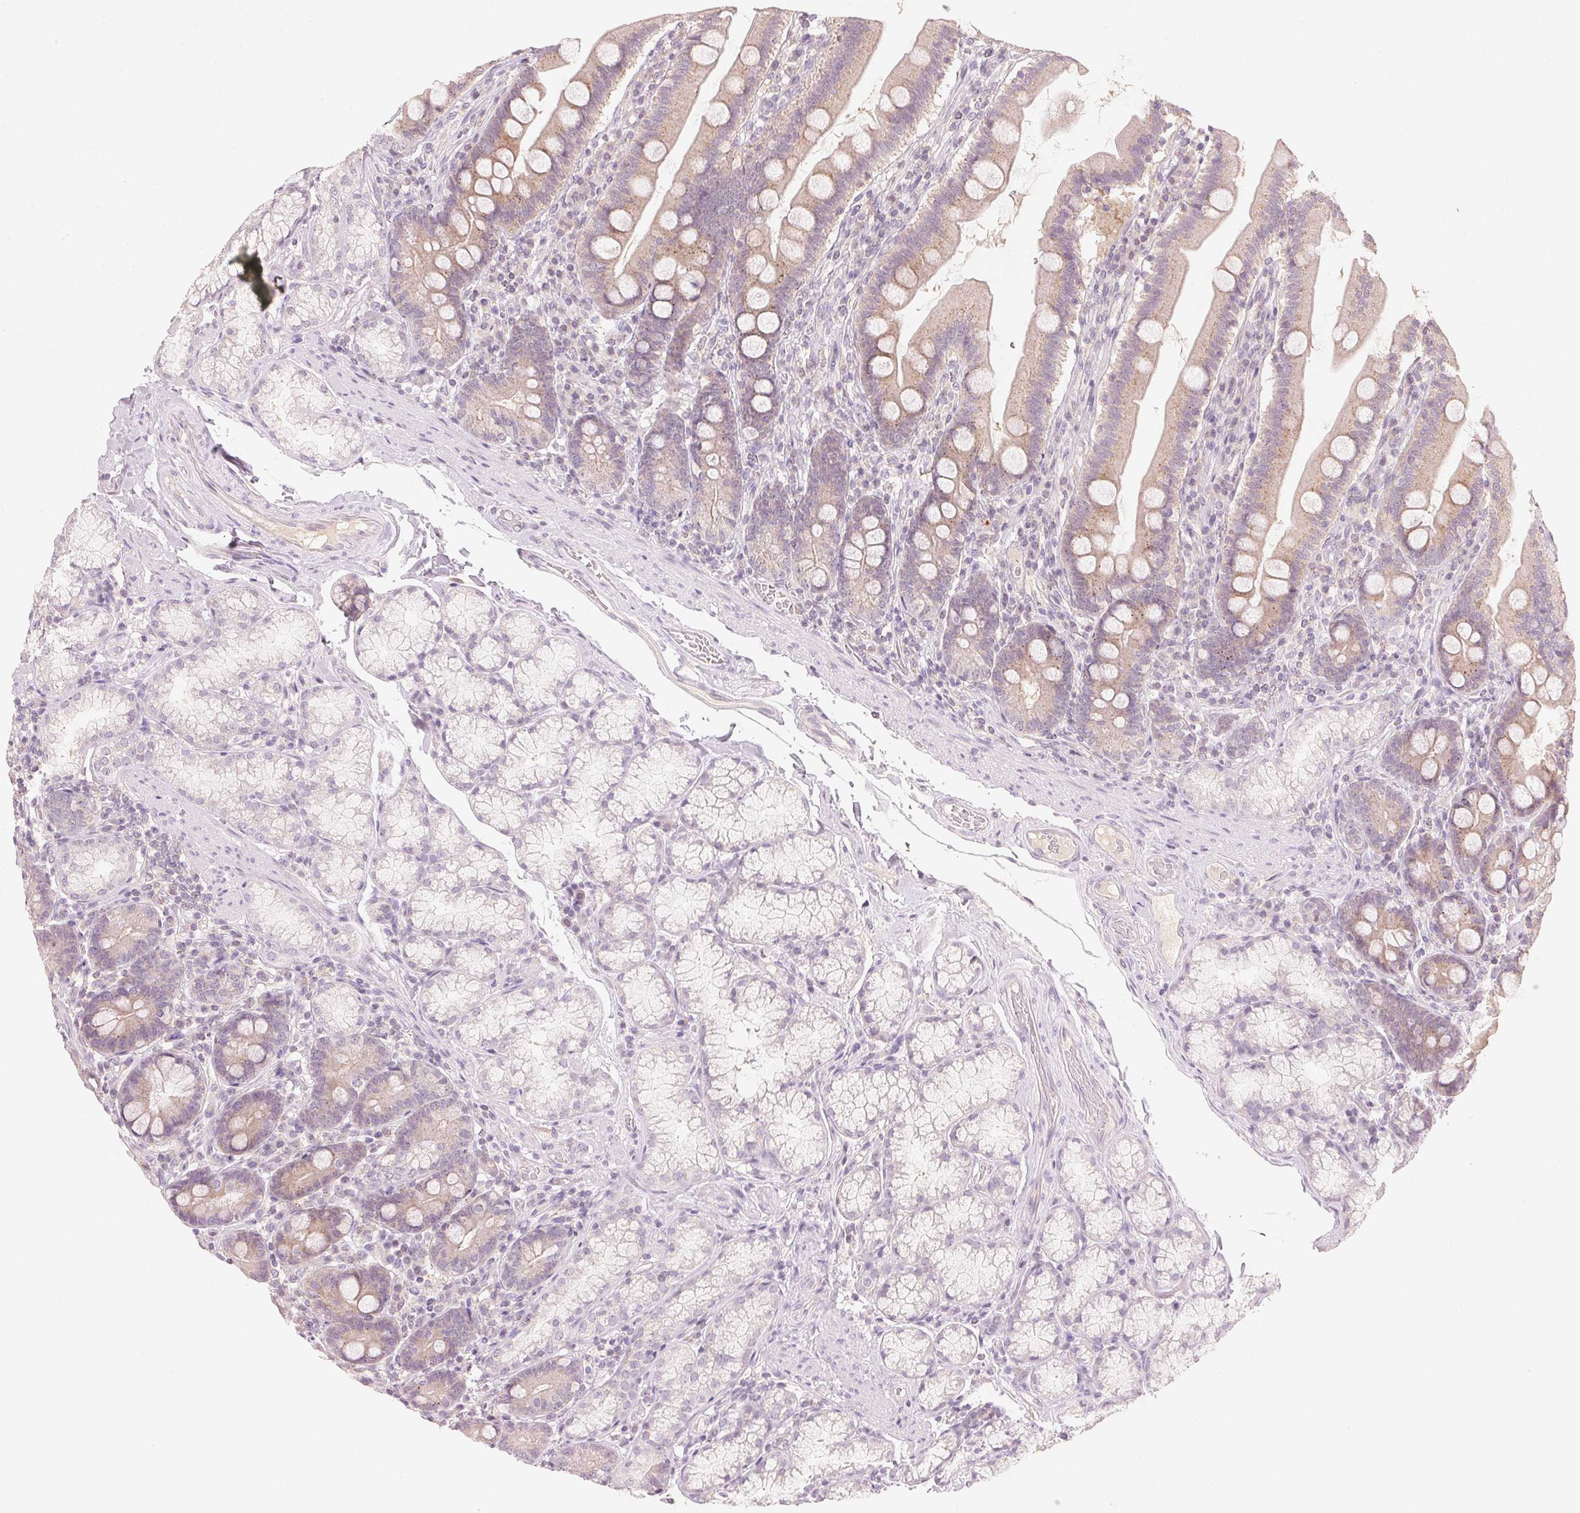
{"staining": {"intensity": "weak", "quantity": "25%-75%", "location": "cytoplasmic/membranous"}, "tissue": "duodenum", "cell_type": "Glandular cells", "image_type": "normal", "snomed": [{"axis": "morphology", "description": "Normal tissue, NOS"}, {"axis": "topography", "description": "Duodenum"}], "caption": "A micrograph showing weak cytoplasmic/membranous expression in approximately 25%-75% of glandular cells in unremarkable duodenum, as visualized by brown immunohistochemical staining.", "gene": "HOXB13", "patient": {"sex": "female", "age": 67}}